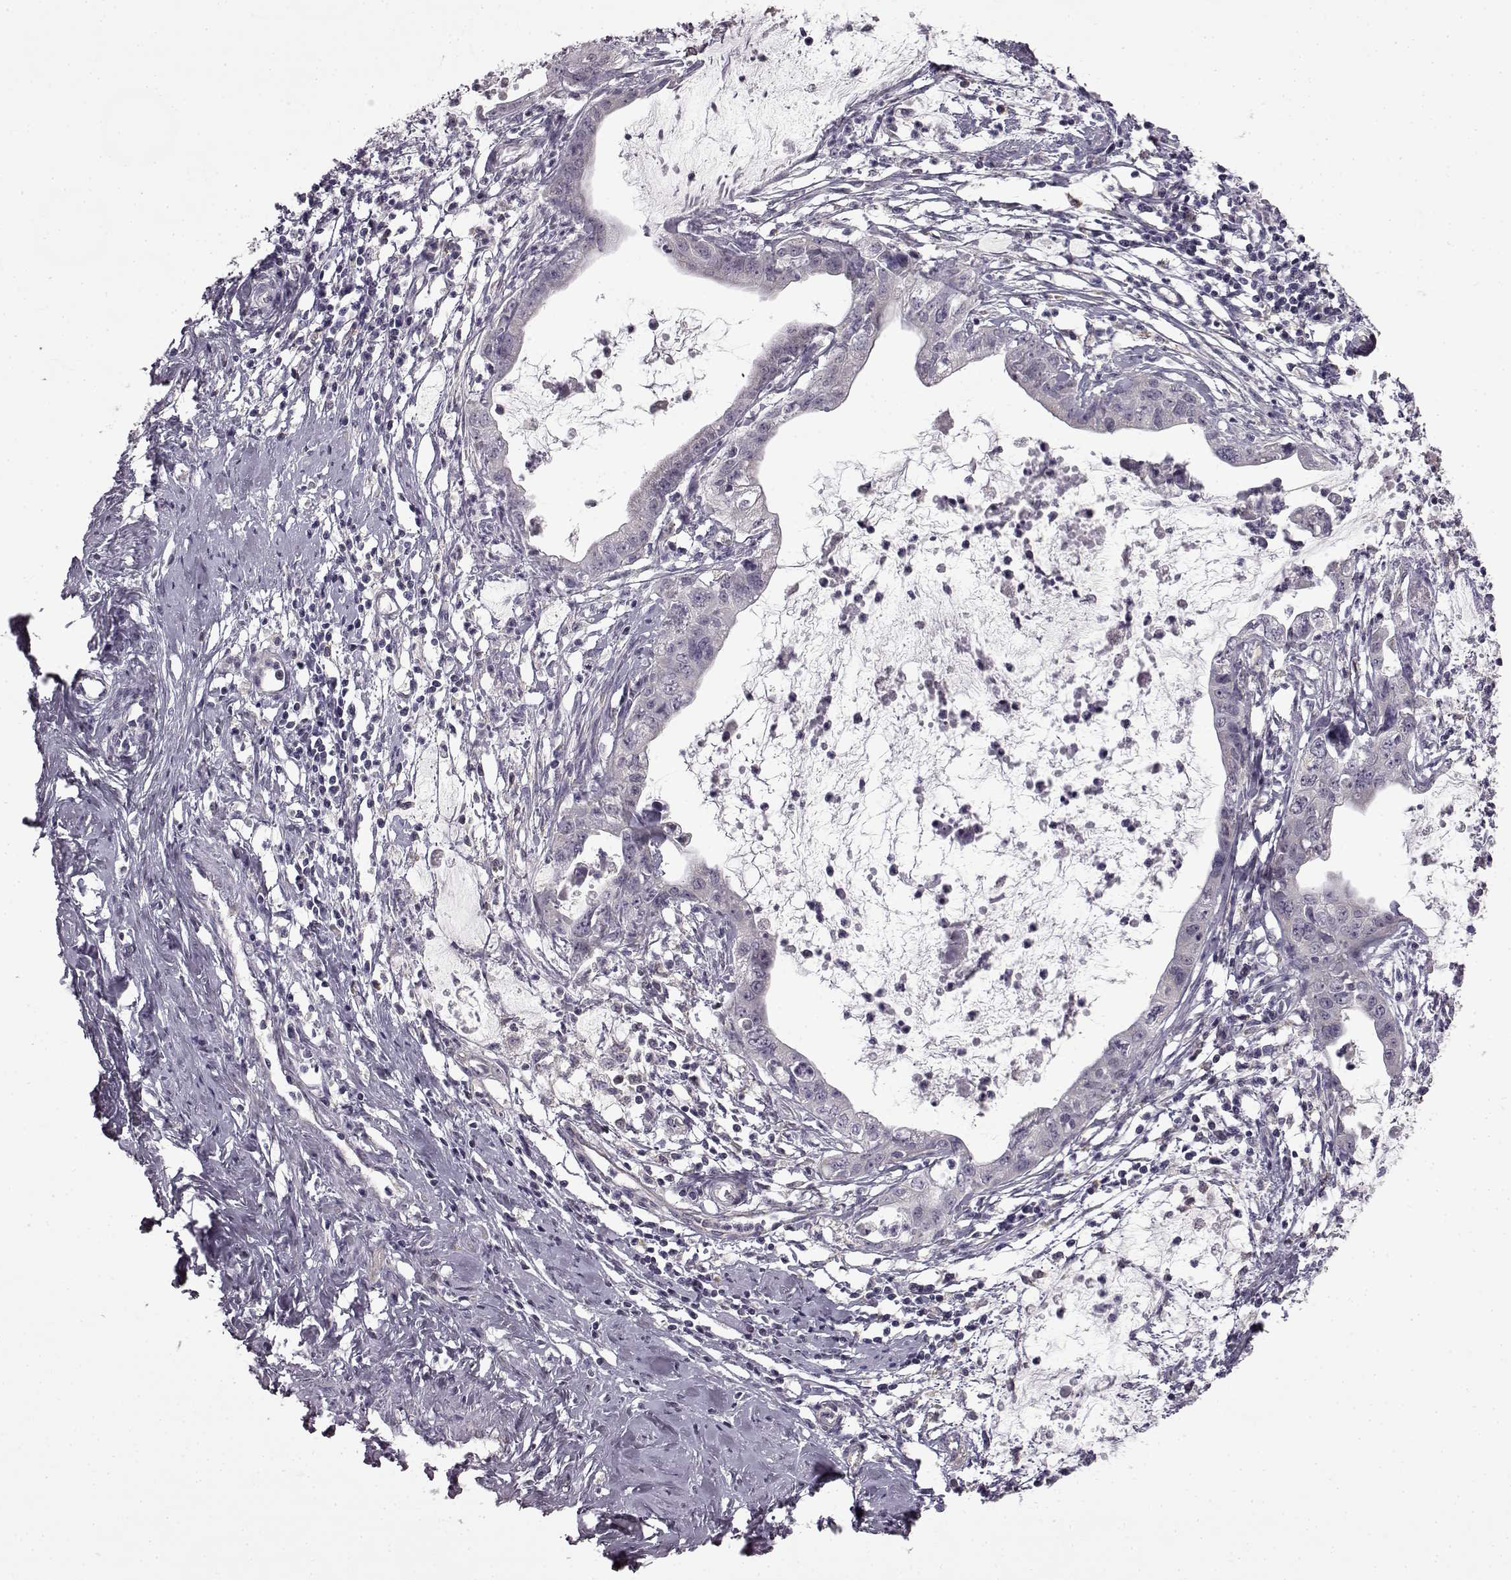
{"staining": {"intensity": "negative", "quantity": "none", "location": "none"}, "tissue": "cervical cancer", "cell_type": "Tumor cells", "image_type": "cancer", "snomed": [{"axis": "morphology", "description": "Normal tissue, NOS"}, {"axis": "morphology", "description": "Adenocarcinoma, NOS"}, {"axis": "topography", "description": "Cervix"}], "caption": "Protein analysis of cervical cancer displays no significant positivity in tumor cells.", "gene": "B3GNT6", "patient": {"sex": "female", "age": 38}}